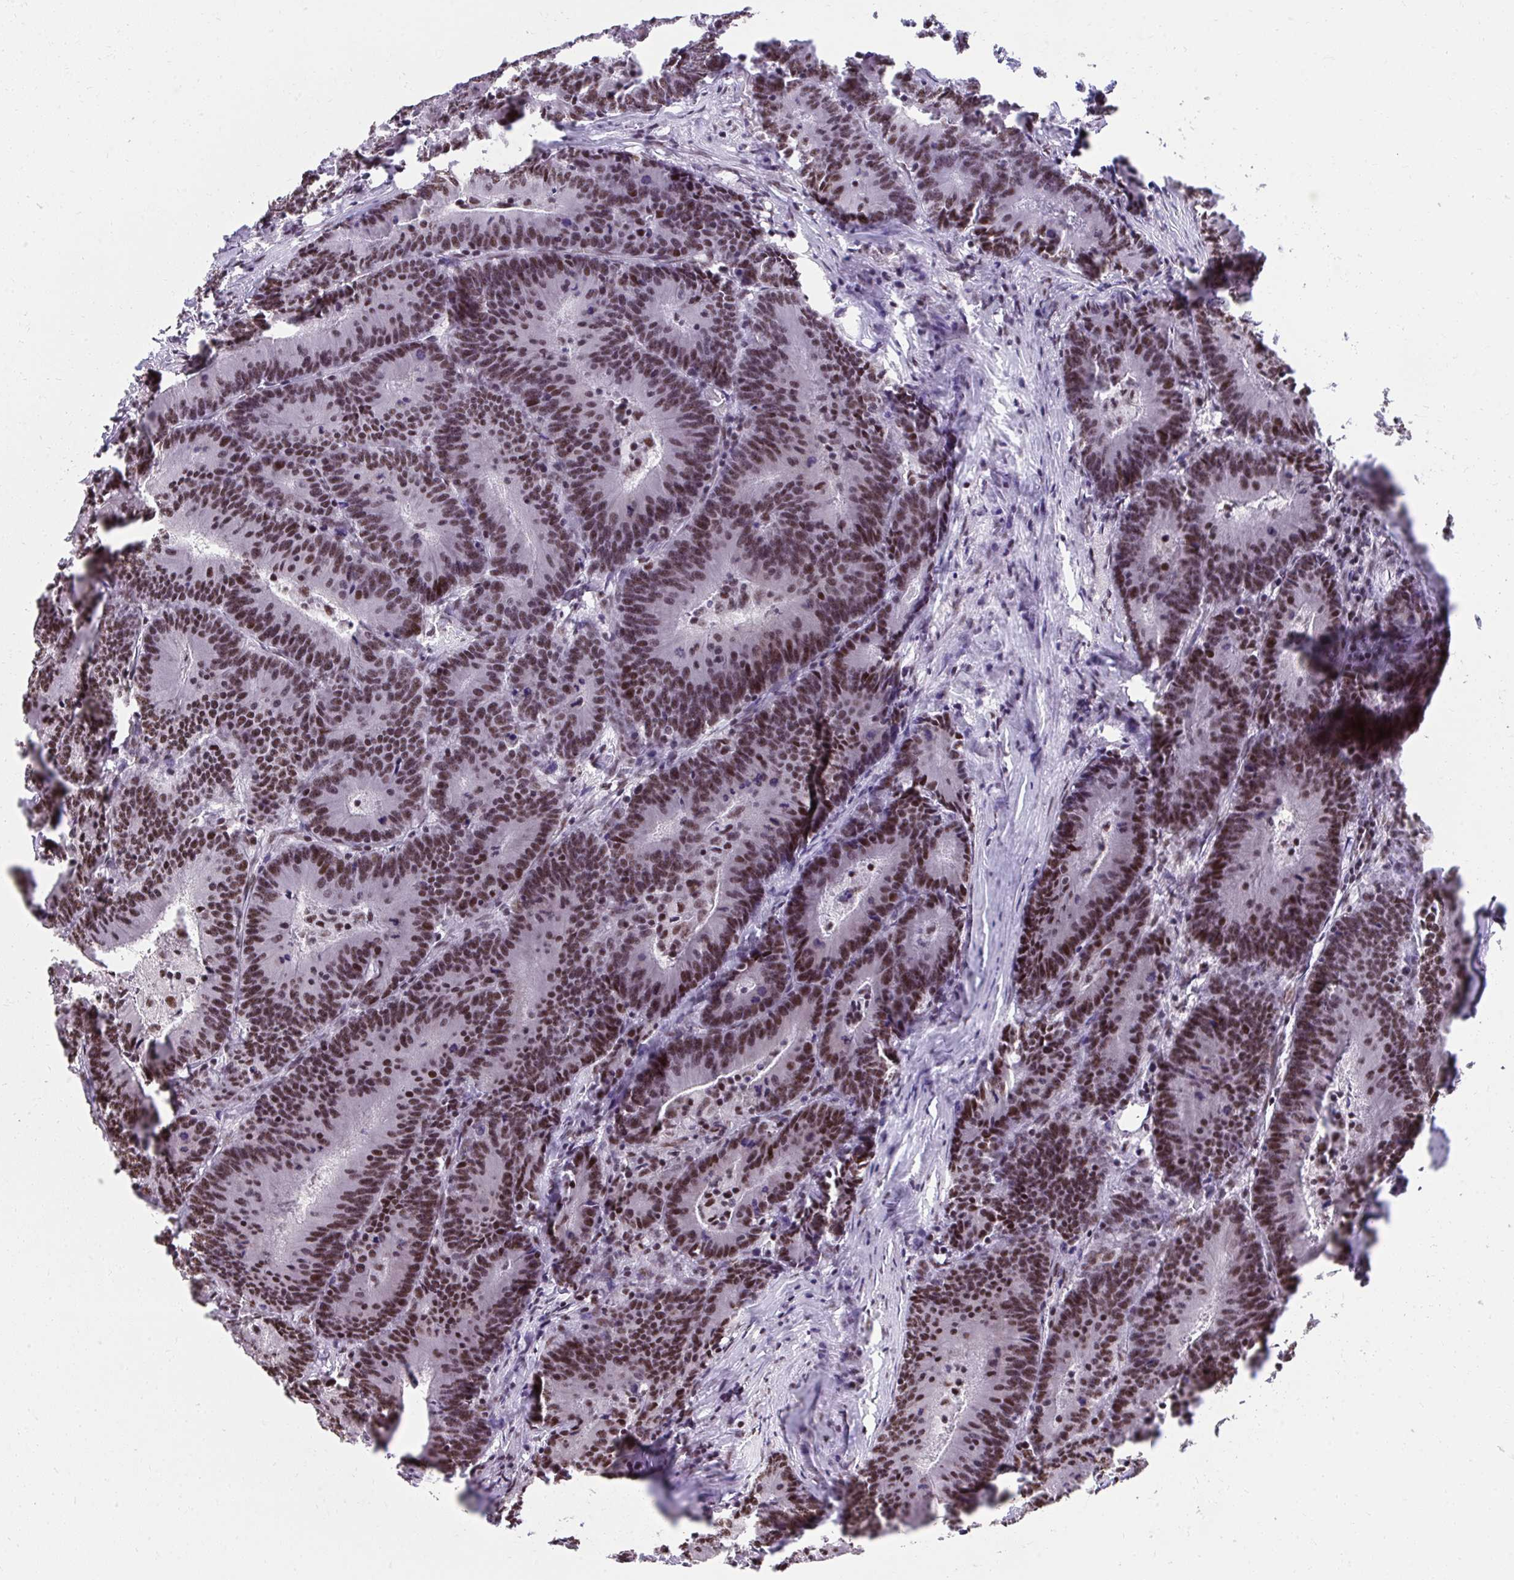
{"staining": {"intensity": "moderate", "quantity": ">75%", "location": "nuclear"}, "tissue": "colorectal cancer", "cell_type": "Tumor cells", "image_type": "cancer", "snomed": [{"axis": "morphology", "description": "Adenocarcinoma, NOS"}, {"axis": "topography", "description": "Colon"}], "caption": "This histopathology image exhibits immunohistochemistry staining of human colorectal adenocarcinoma, with medium moderate nuclear expression in approximately >75% of tumor cells.", "gene": "SYNE4", "patient": {"sex": "female", "age": 78}}